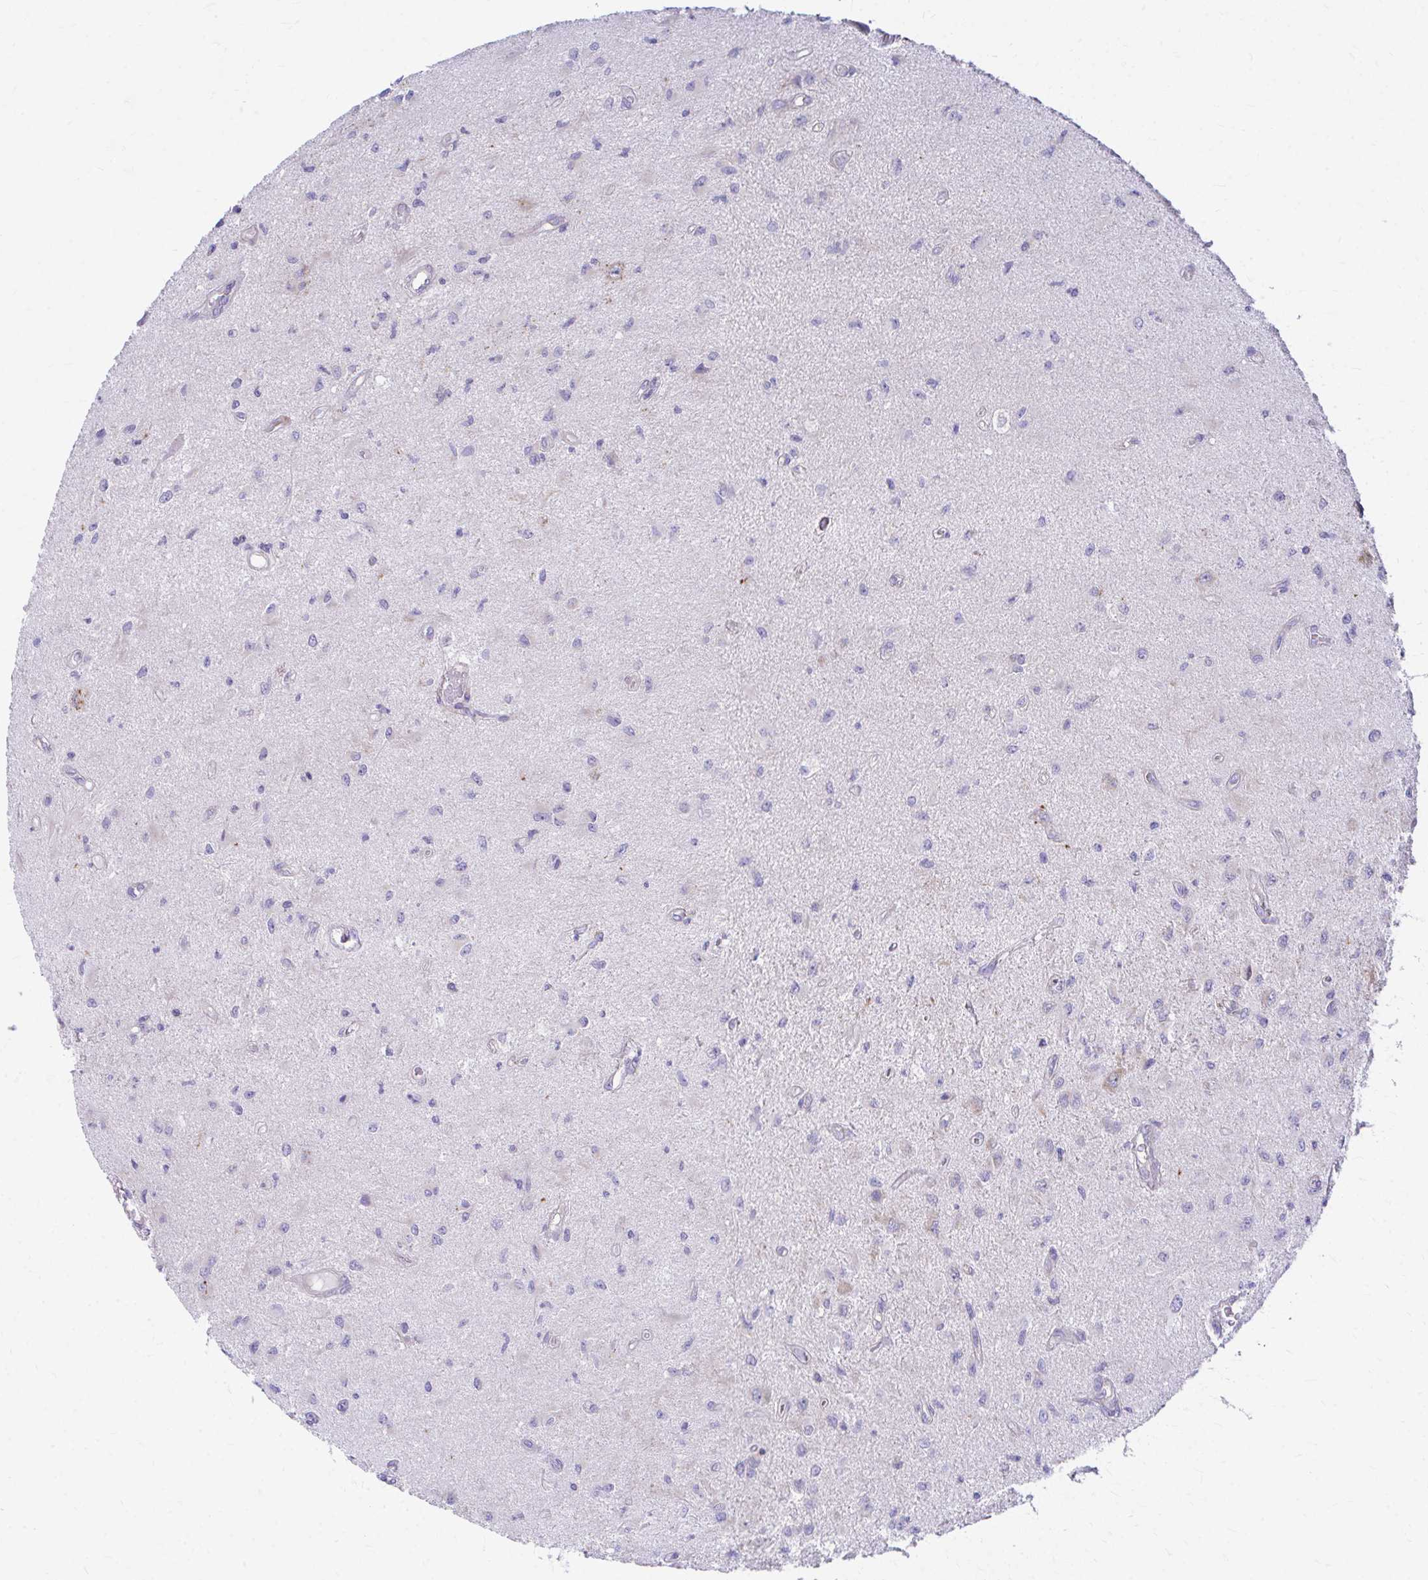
{"staining": {"intensity": "negative", "quantity": "none", "location": "none"}, "tissue": "glioma", "cell_type": "Tumor cells", "image_type": "cancer", "snomed": [{"axis": "morphology", "description": "Glioma, malignant, High grade"}, {"axis": "topography", "description": "Brain"}], "caption": "An immunohistochemistry histopathology image of malignant glioma (high-grade) is shown. There is no staining in tumor cells of malignant glioma (high-grade).", "gene": "MRPL19", "patient": {"sex": "male", "age": 67}}